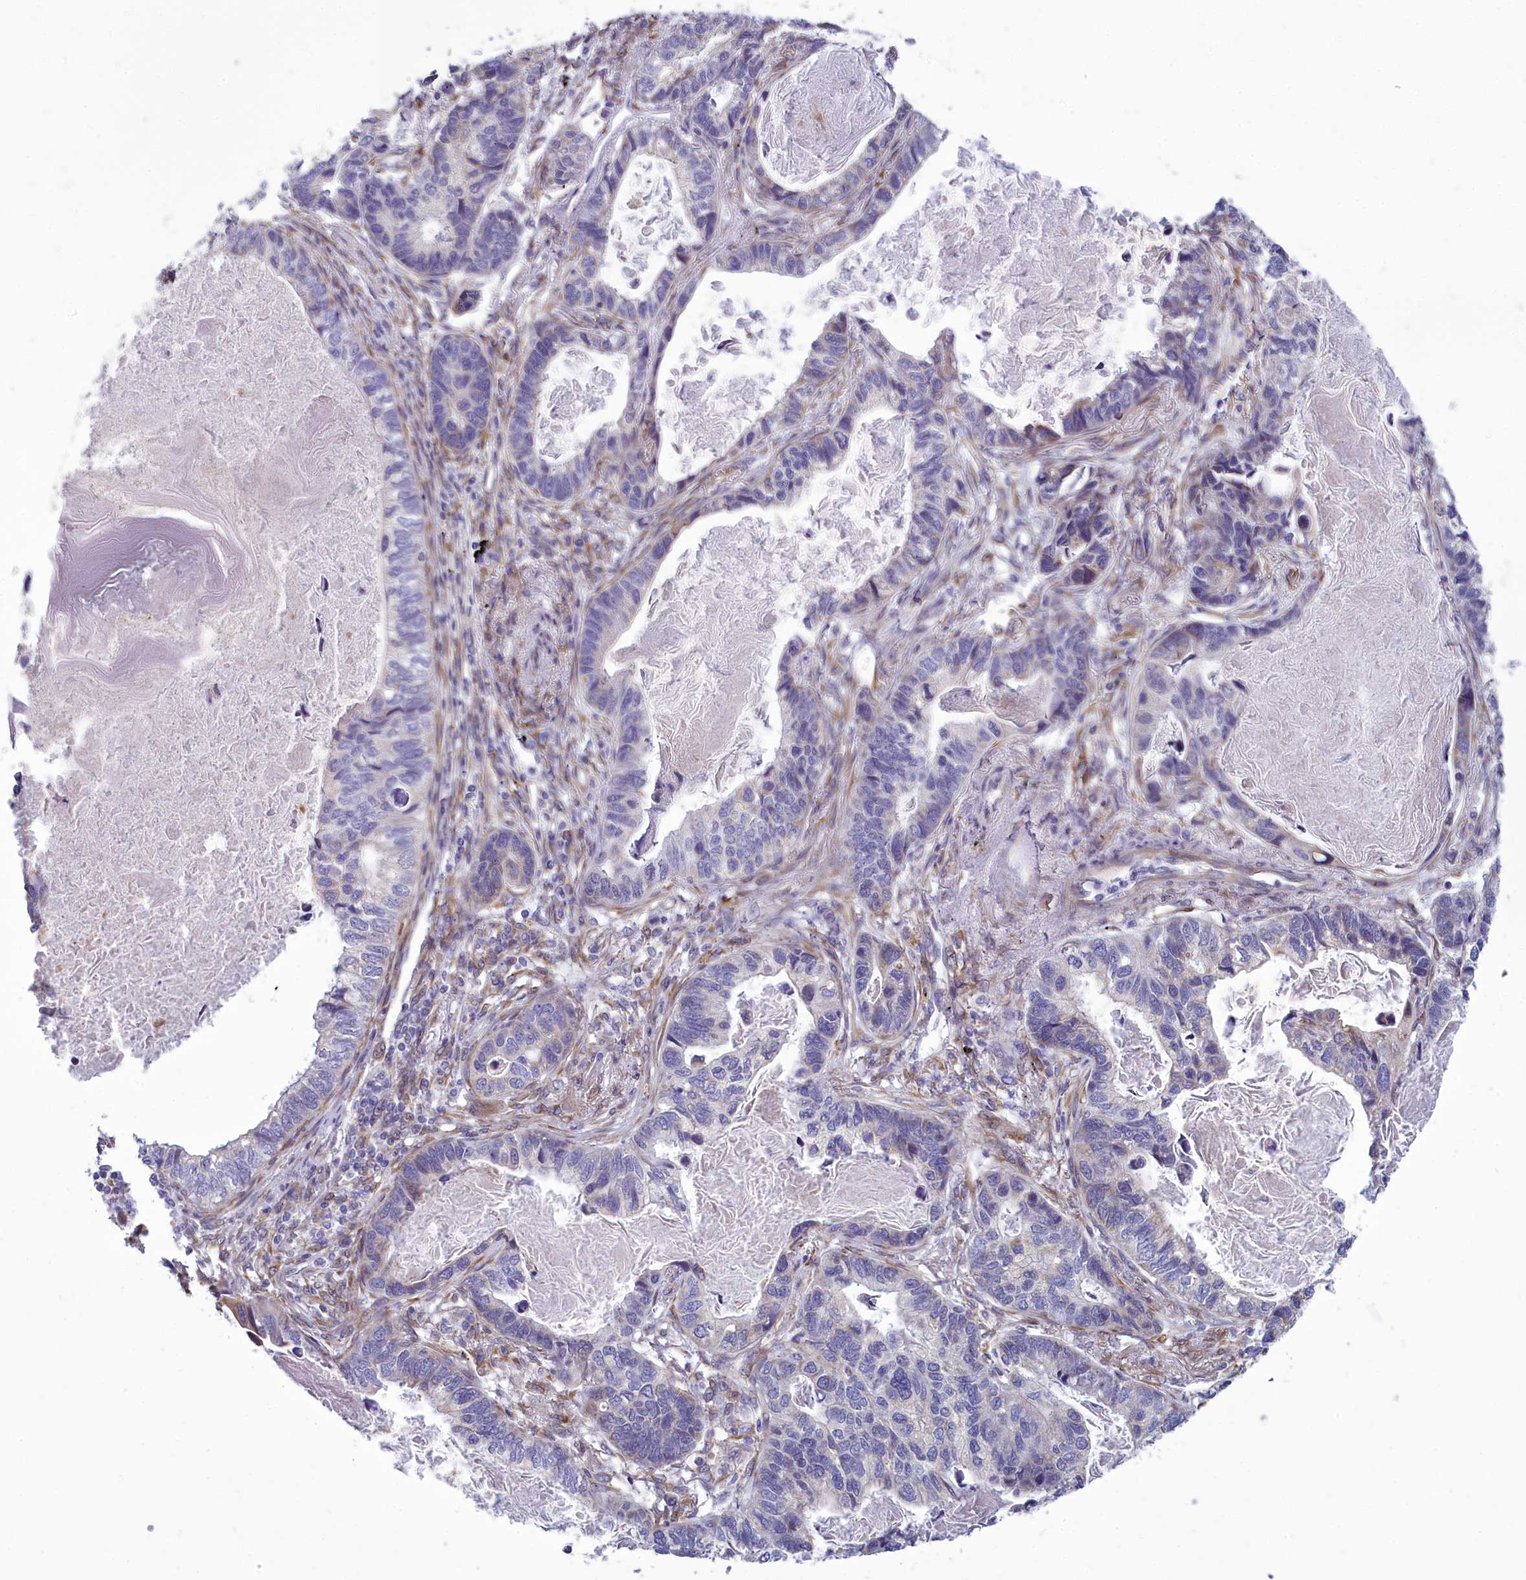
{"staining": {"intensity": "weak", "quantity": "<25%", "location": "cytoplasmic/membranous"}, "tissue": "lung cancer", "cell_type": "Tumor cells", "image_type": "cancer", "snomed": [{"axis": "morphology", "description": "Adenocarcinoma, NOS"}, {"axis": "topography", "description": "Lung"}], "caption": "The image displays no staining of tumor cells in lung cancer.", "gene": "CENATAC", "patient": {"sex": "male", "age": 67}}